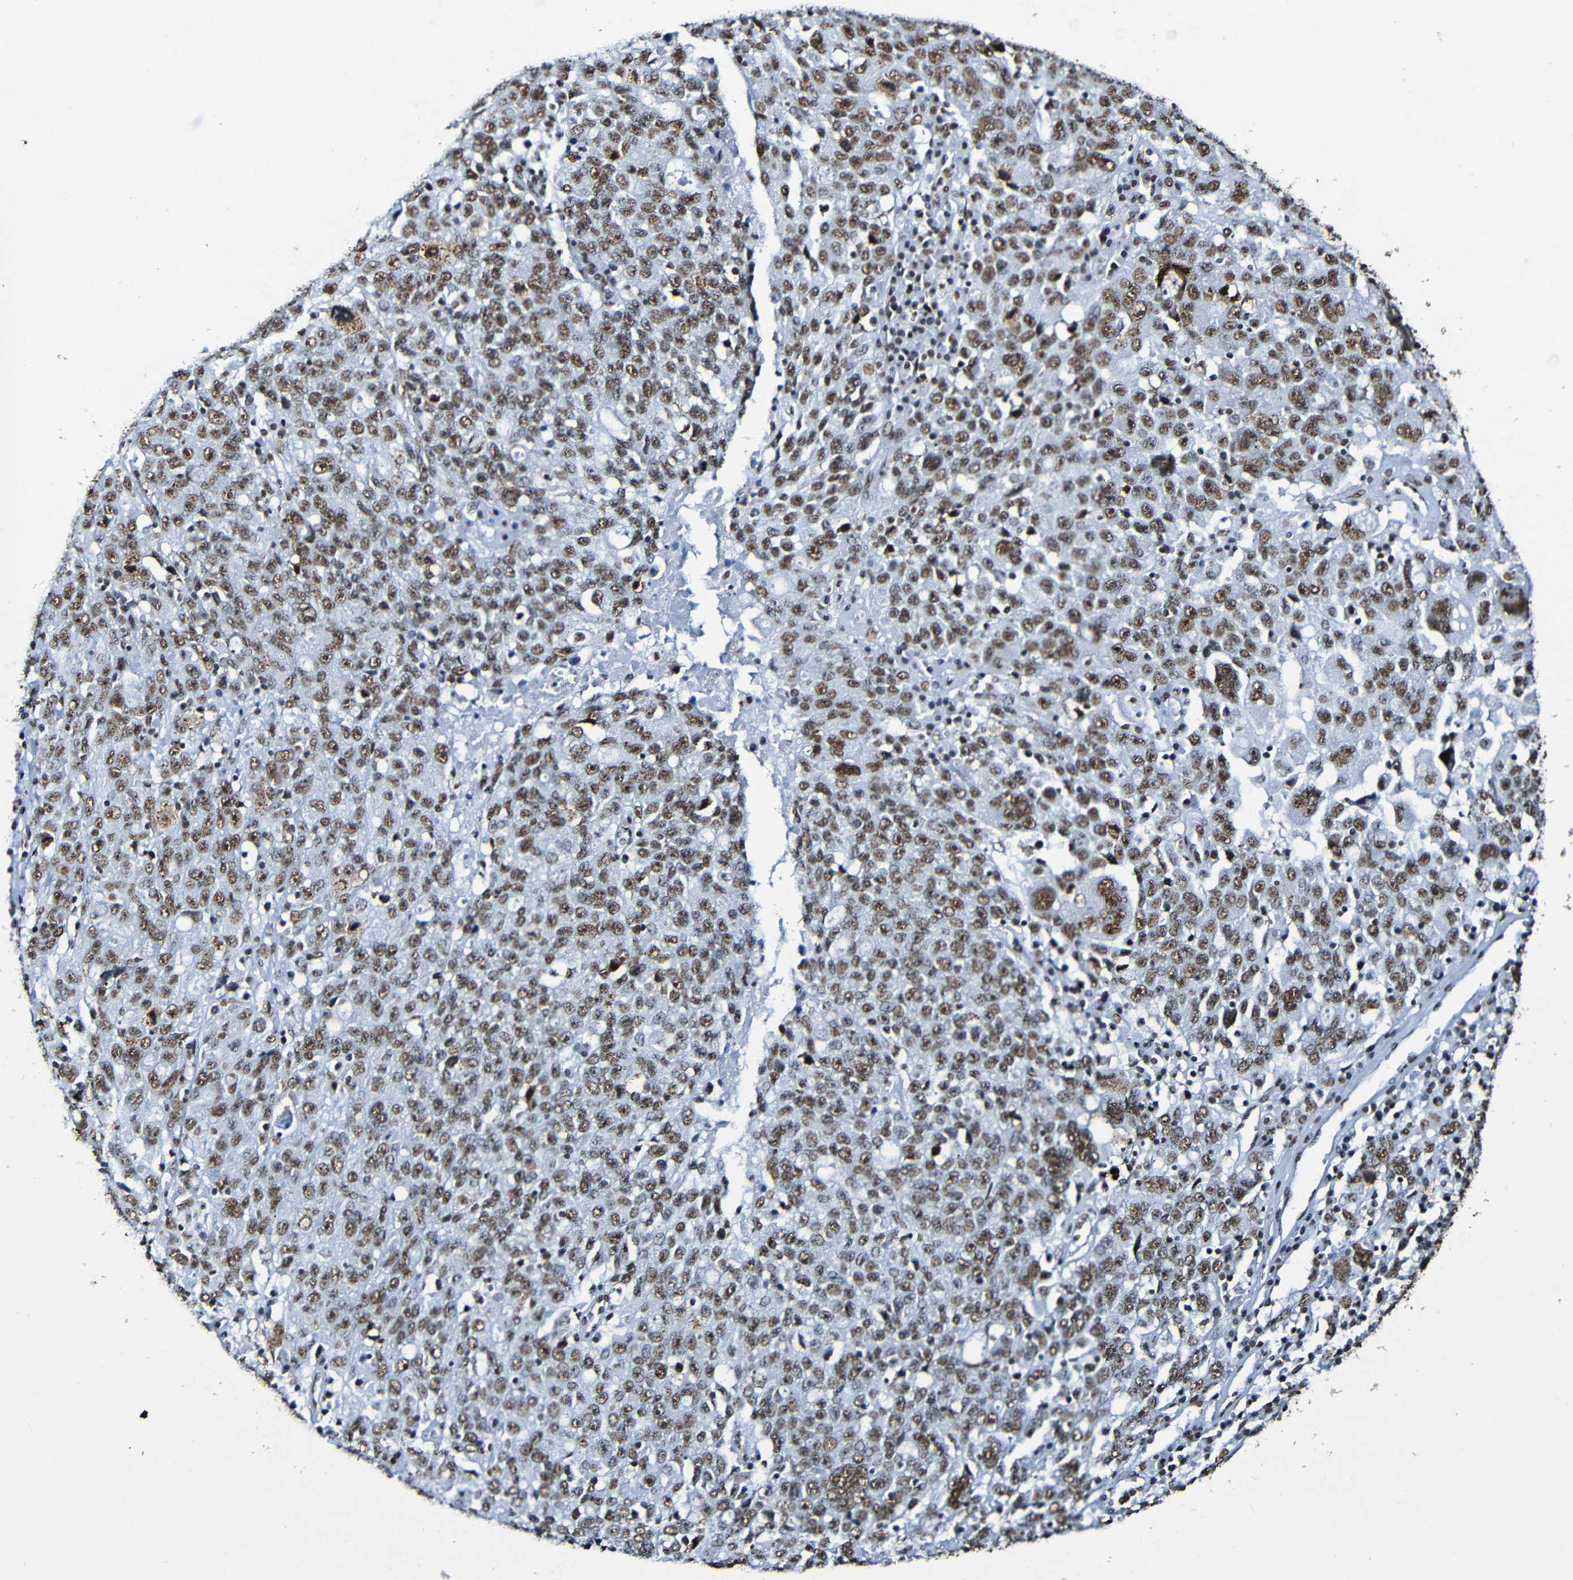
{"staining": {"intensity": "moderate", "quantity": ">75%", "location": "nuclear"}, "tissue": "ovarian cancer", "cell_type": "Tumor cells", "image_type": "cancer", "snomed": [{"axis": "morphology", "description": "Carcinoma, endometroid"}, {"axis": "topography", "description": "Ovary"}], "caption": "The photomicrograph reveals a brown stain indicating the presence of a protein in the nuclear of tumor cells in endometroid carcinoma (ovarian).", "gene": "SRSF3", "patient": {"sex": "female", "age": 62}}